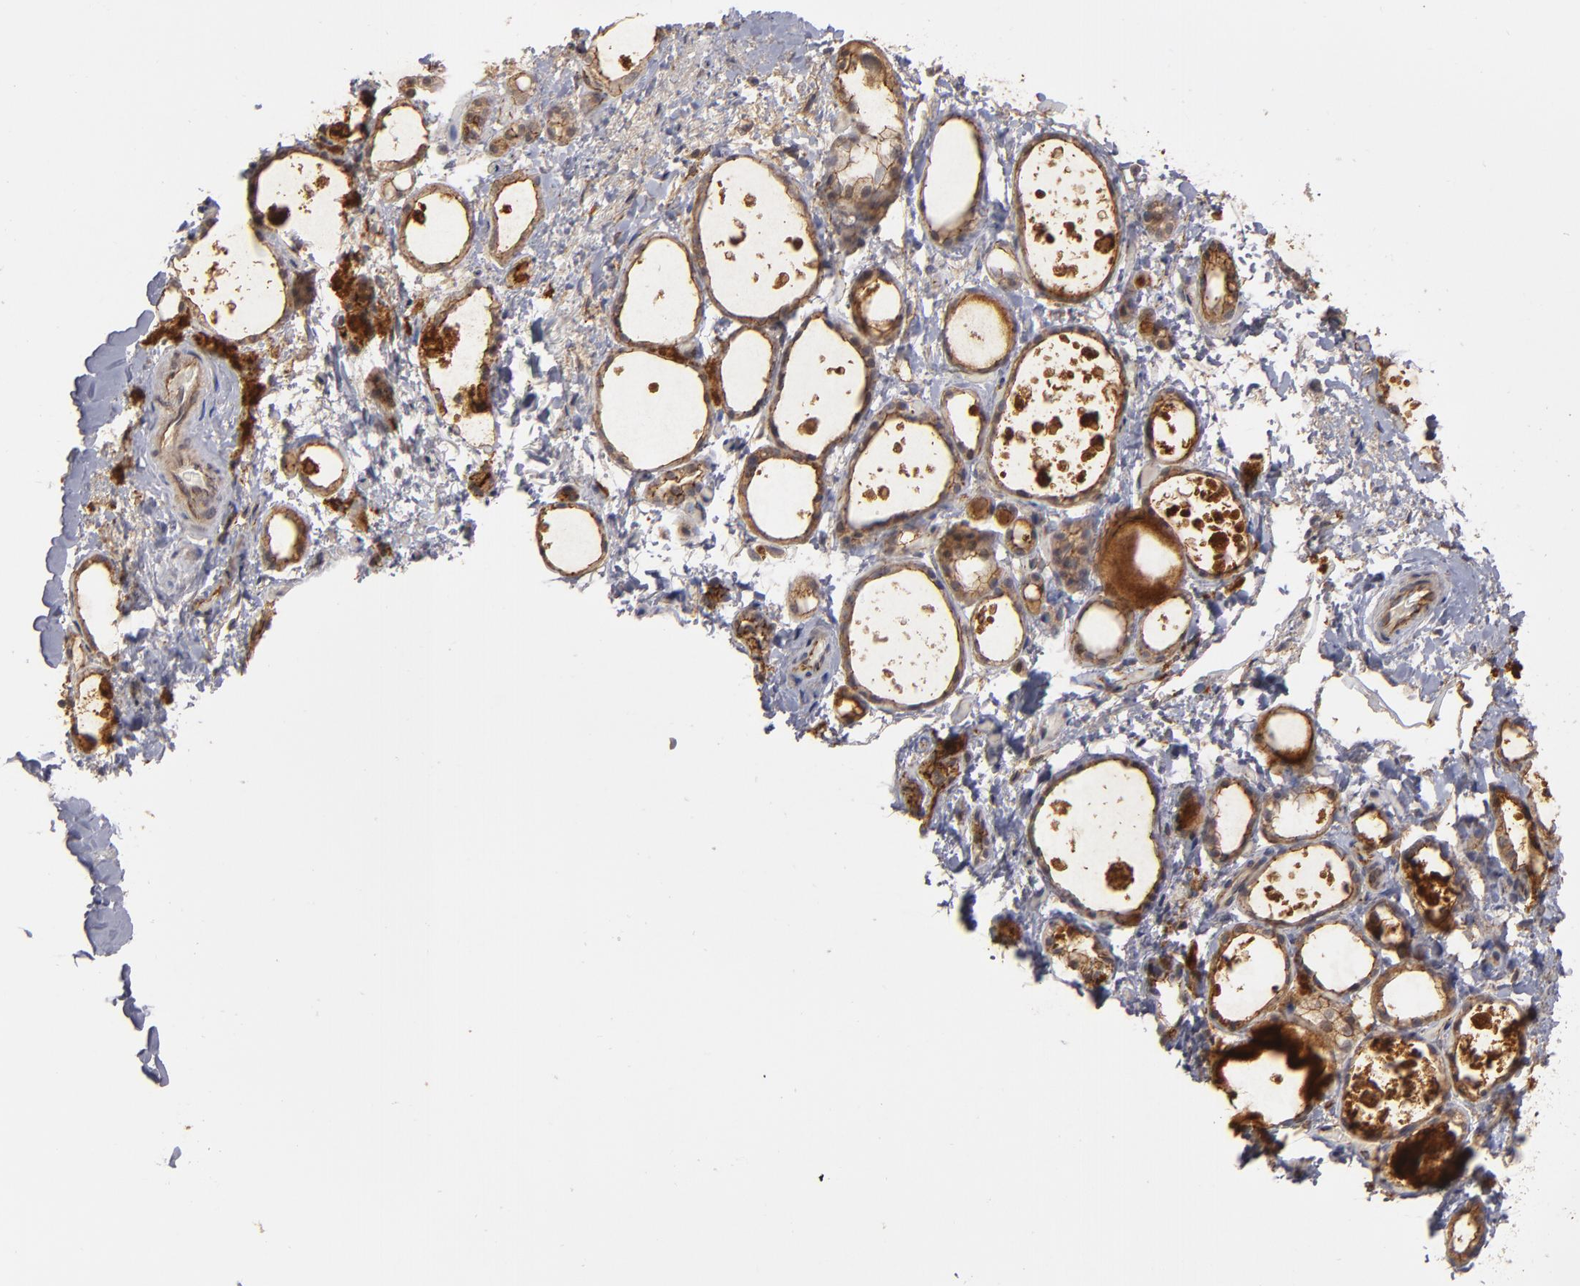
{"staining": {"intensity": "moderate", "quantity": ">75%", "location": "cytoplasmic/membranous"}, "tissue": "thyroid gland", "cell_type": "Glandular cells", "image_type": "normal", "snomed": [{"axis": "morphology", "description": "Normal tissue, NOS"}, {"axis": "topography", "description": "Thyroid gland"}], "caption": "This is a micrograph of IHC staining of benign thyroid gland, which shows moderate staining in the cytoplasmic/membranous of glandular cells.", "gene": "TJP1", "patient": {"sex": "female", "age": 75}}